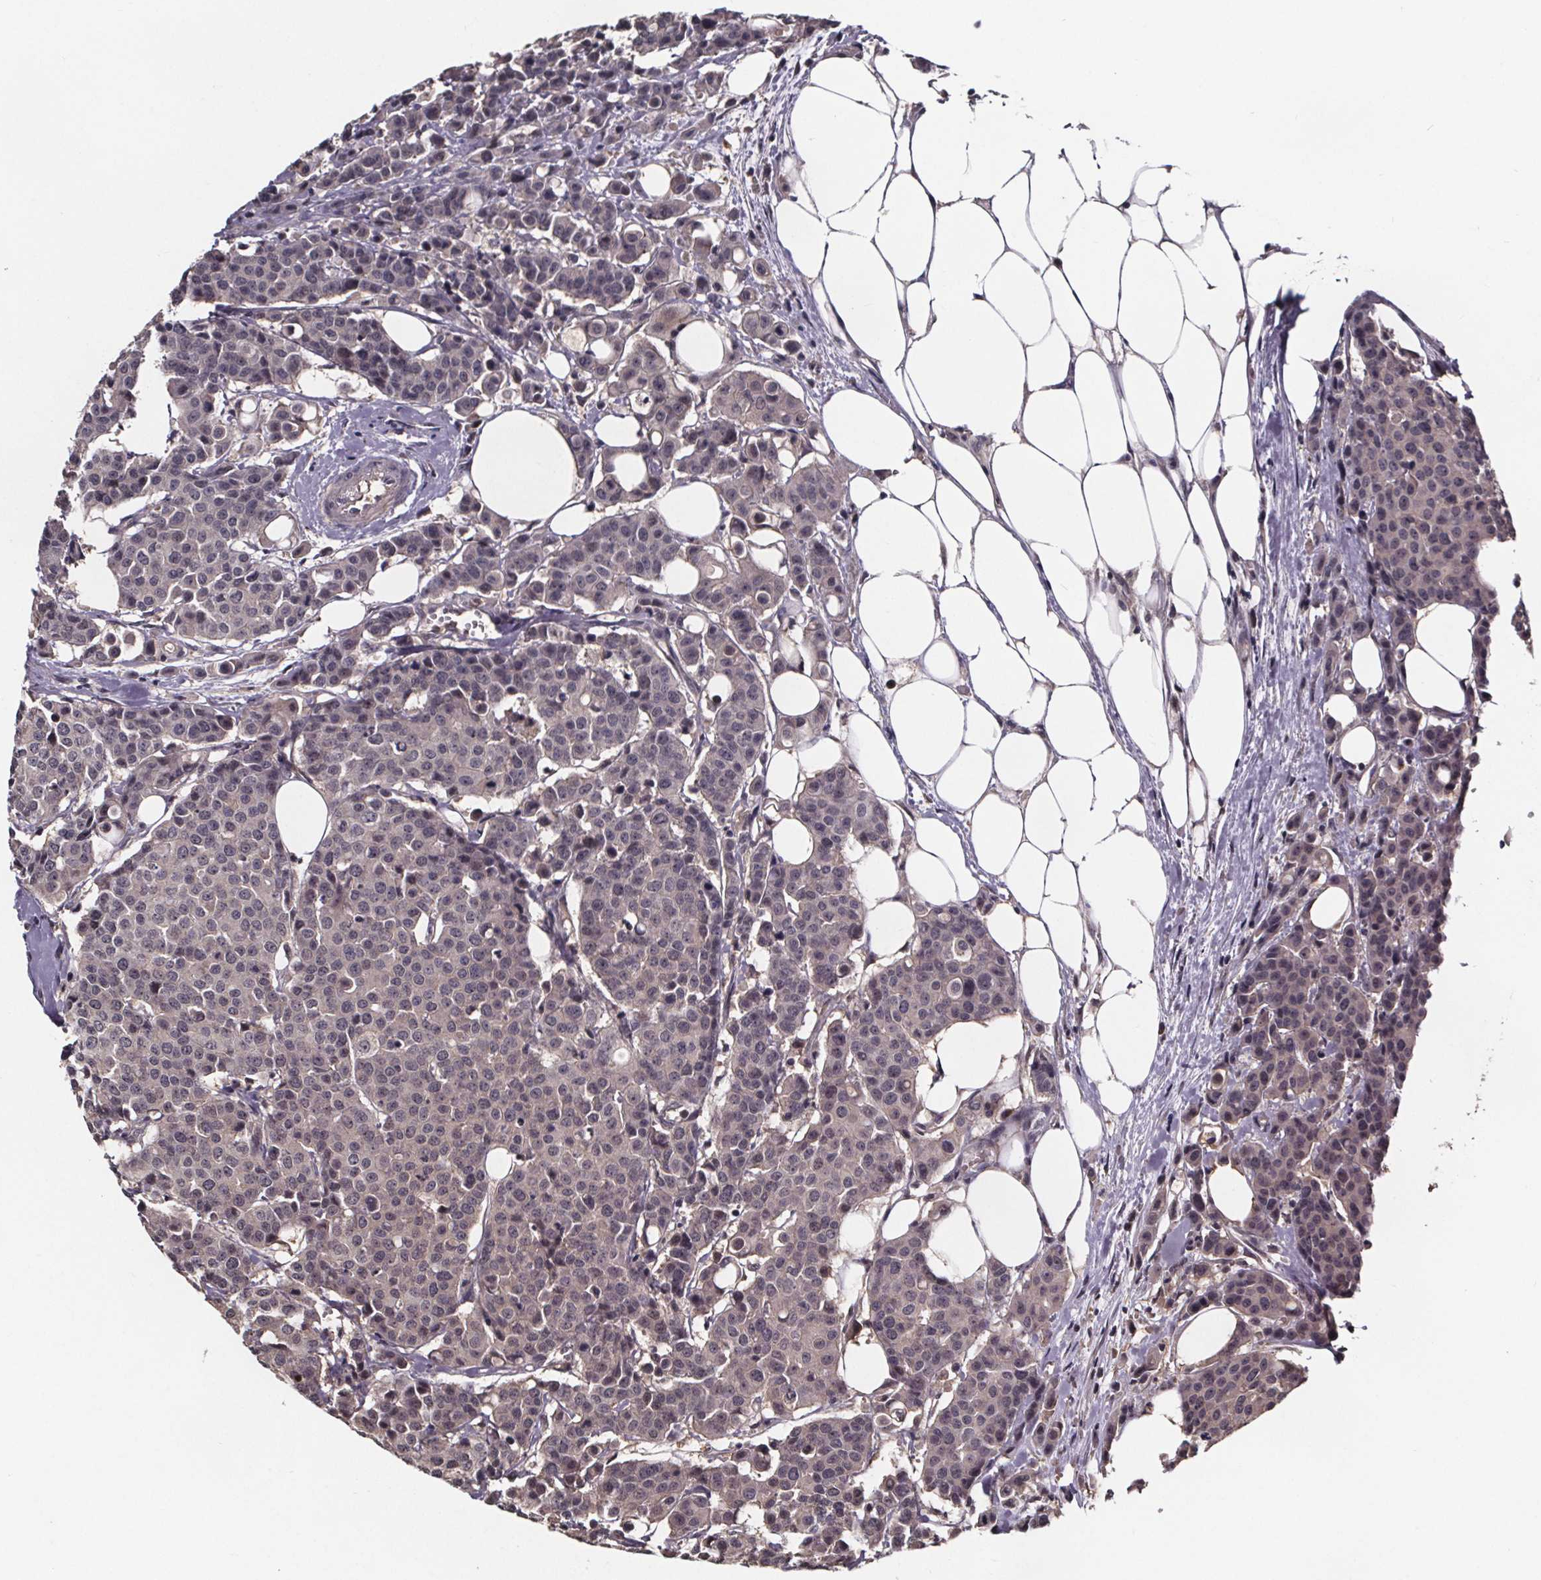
{"staining": {"intensity": "weak", "quantity": "<25%", "location": "cytoplasmic/membranous"}, "tissue": "carcinoid", "cell_type": "Tumor cells", "image_type": "cancer", "snomed": [{"axis": "morphology", "description": "Carcinoid, malignant, NOS"}, {"axis": "topography", "description": "Colon"}], "caption": "IHC micrograph of neoplastic tissue: carcinoid stained with DAB (3,3'-diaminobenzidine) shows no significant protein positivity in tumor cells.", "gene": "SMIM1", "patient": {"sex": "male", "age": 81}}